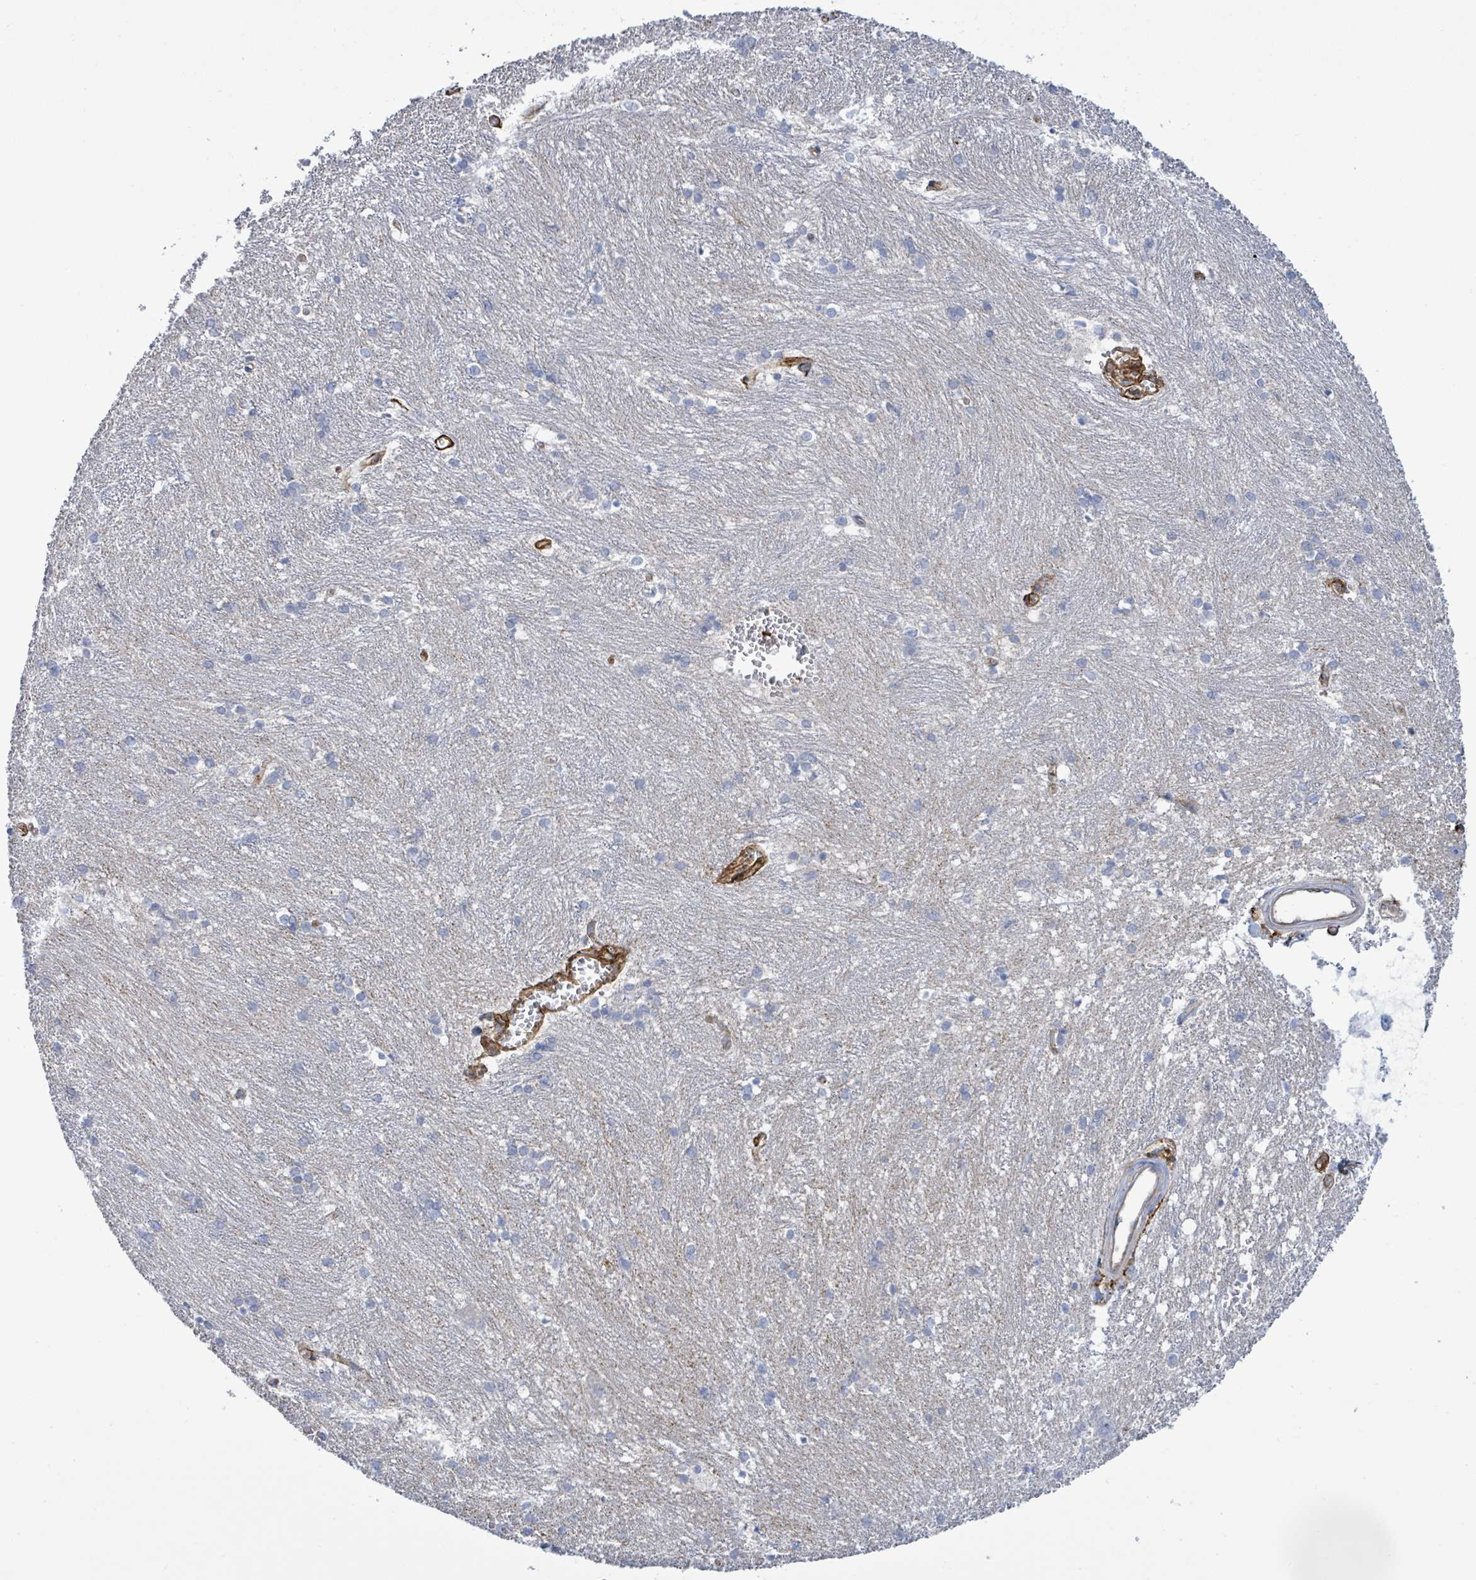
{"staining": {"intensity": "negative", "quantity": "none", "location": "none"}, "tissue": "caudate", "cell_type": "Glial cells", "image_type": "normal", "snomed": [{"axis": "morphology", "description": "Normal tissue, NOS"}, {"axis": "topography", "description": "Lateral ventricle wall"}], "caption": "Immunohistochemical staining of benign human caudate exhibits no significant expression in glial cells. (Stains: DAB (3,3'-diaminobenzidine) immunohistochemistry (IHC) with hematoxylin counter stain, Microscopy: brightfield microscopy at high magnification).", "gene": "EGFL7", "patient": {"sex": "male", "age": 37}}